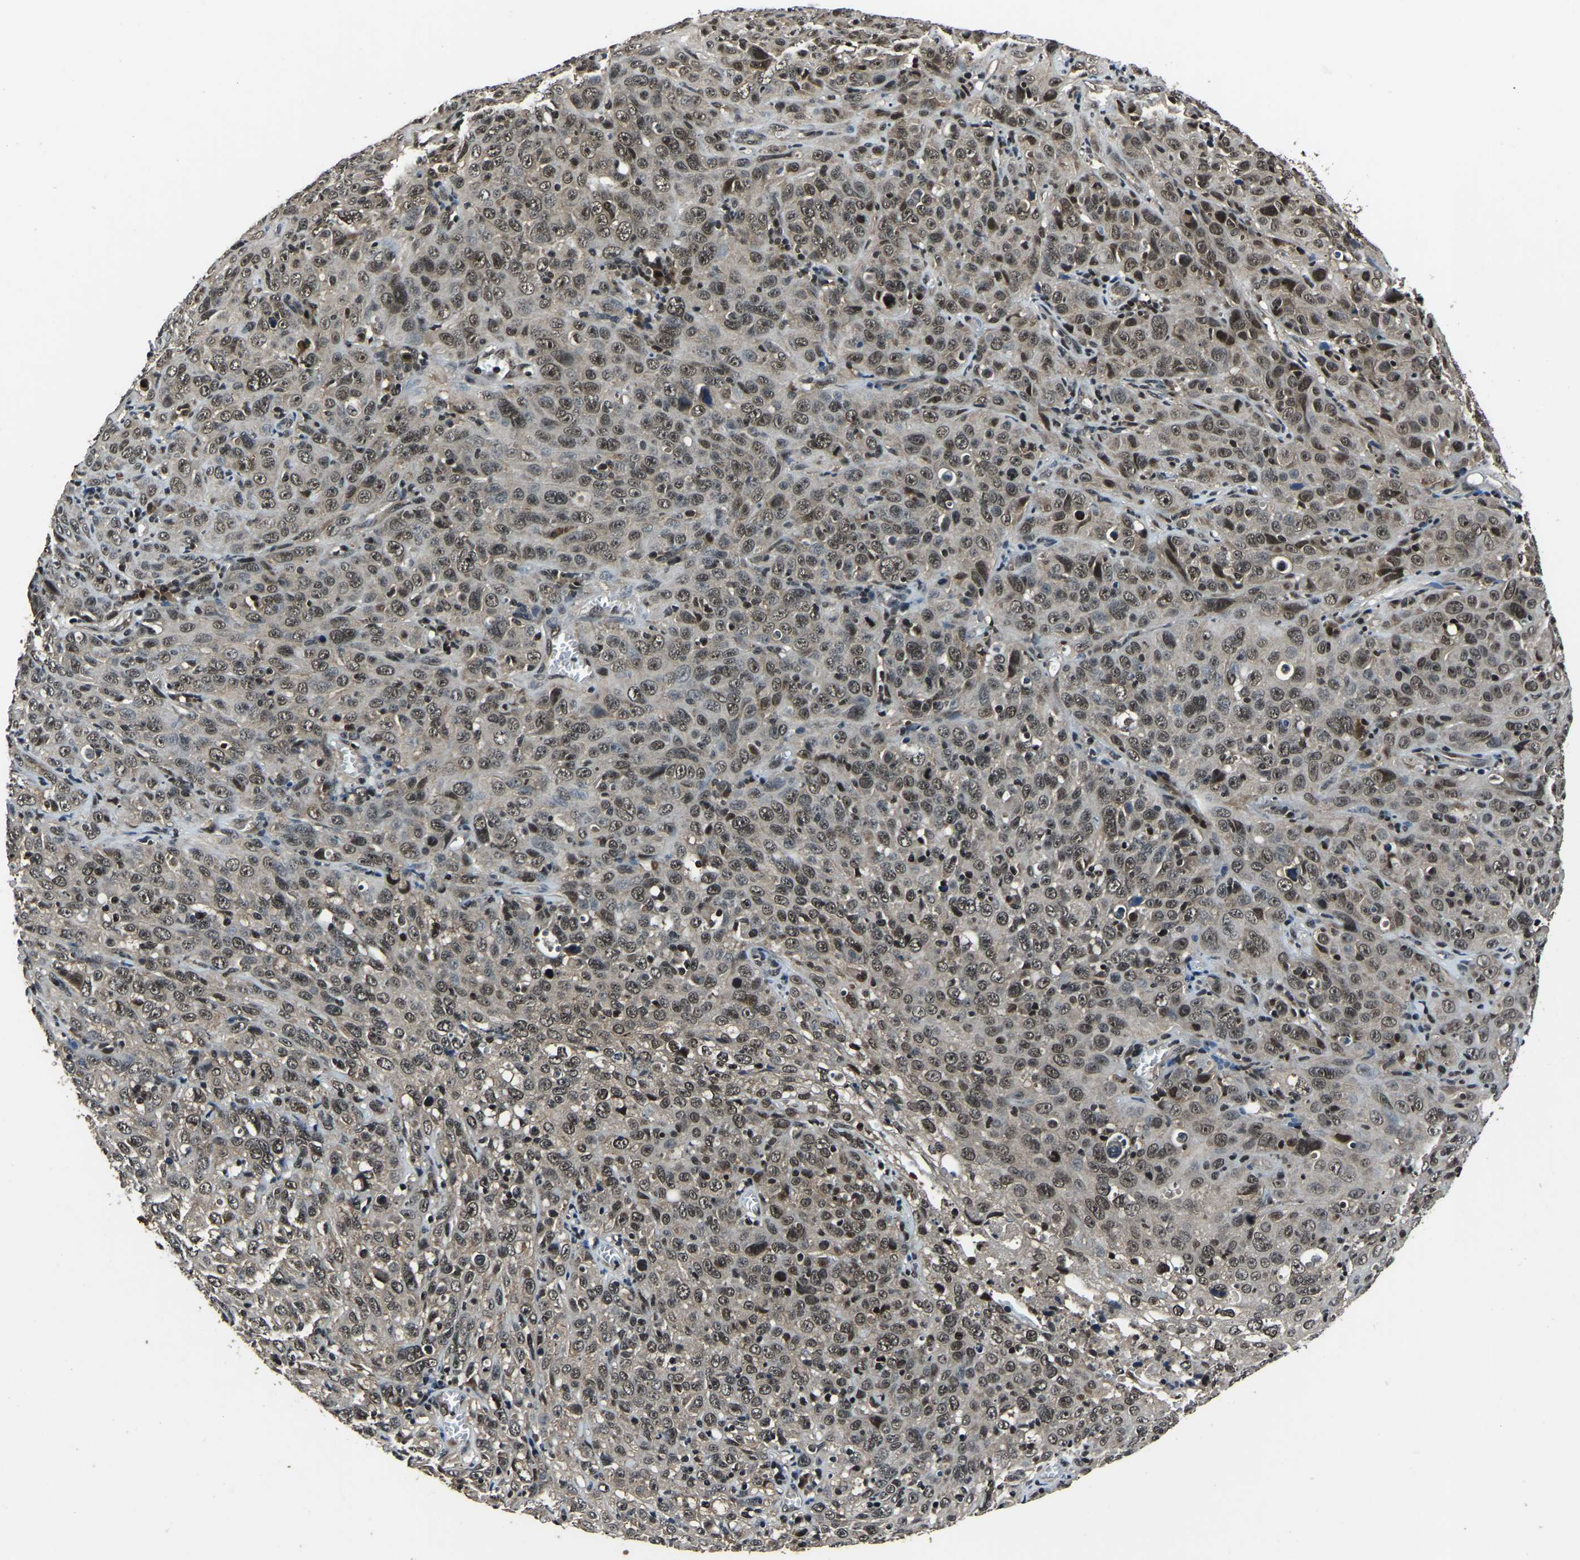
{"staining": {"intensity": "weak", "quantity": "25%-75%", "location": "nuclear"}, "tissue": "cervical cancer", "cell_type": "Tumor cells", "image_type": "cancer", "snomed": [{"axis": "morphology", "description": "Squamous cell carcinoma, NOS"}, {"axis": "topography", "description": "Cervix"}], "caption": "Immunohistochemistry (IHC) micrograph of cervical cancer stained for a protein (brown), which reveals low levels of weak nuclear expression in about 25%-75% of tumor cells.", "gene": "ANKIB1", "patient": {"sex": "female", "age": 46}}